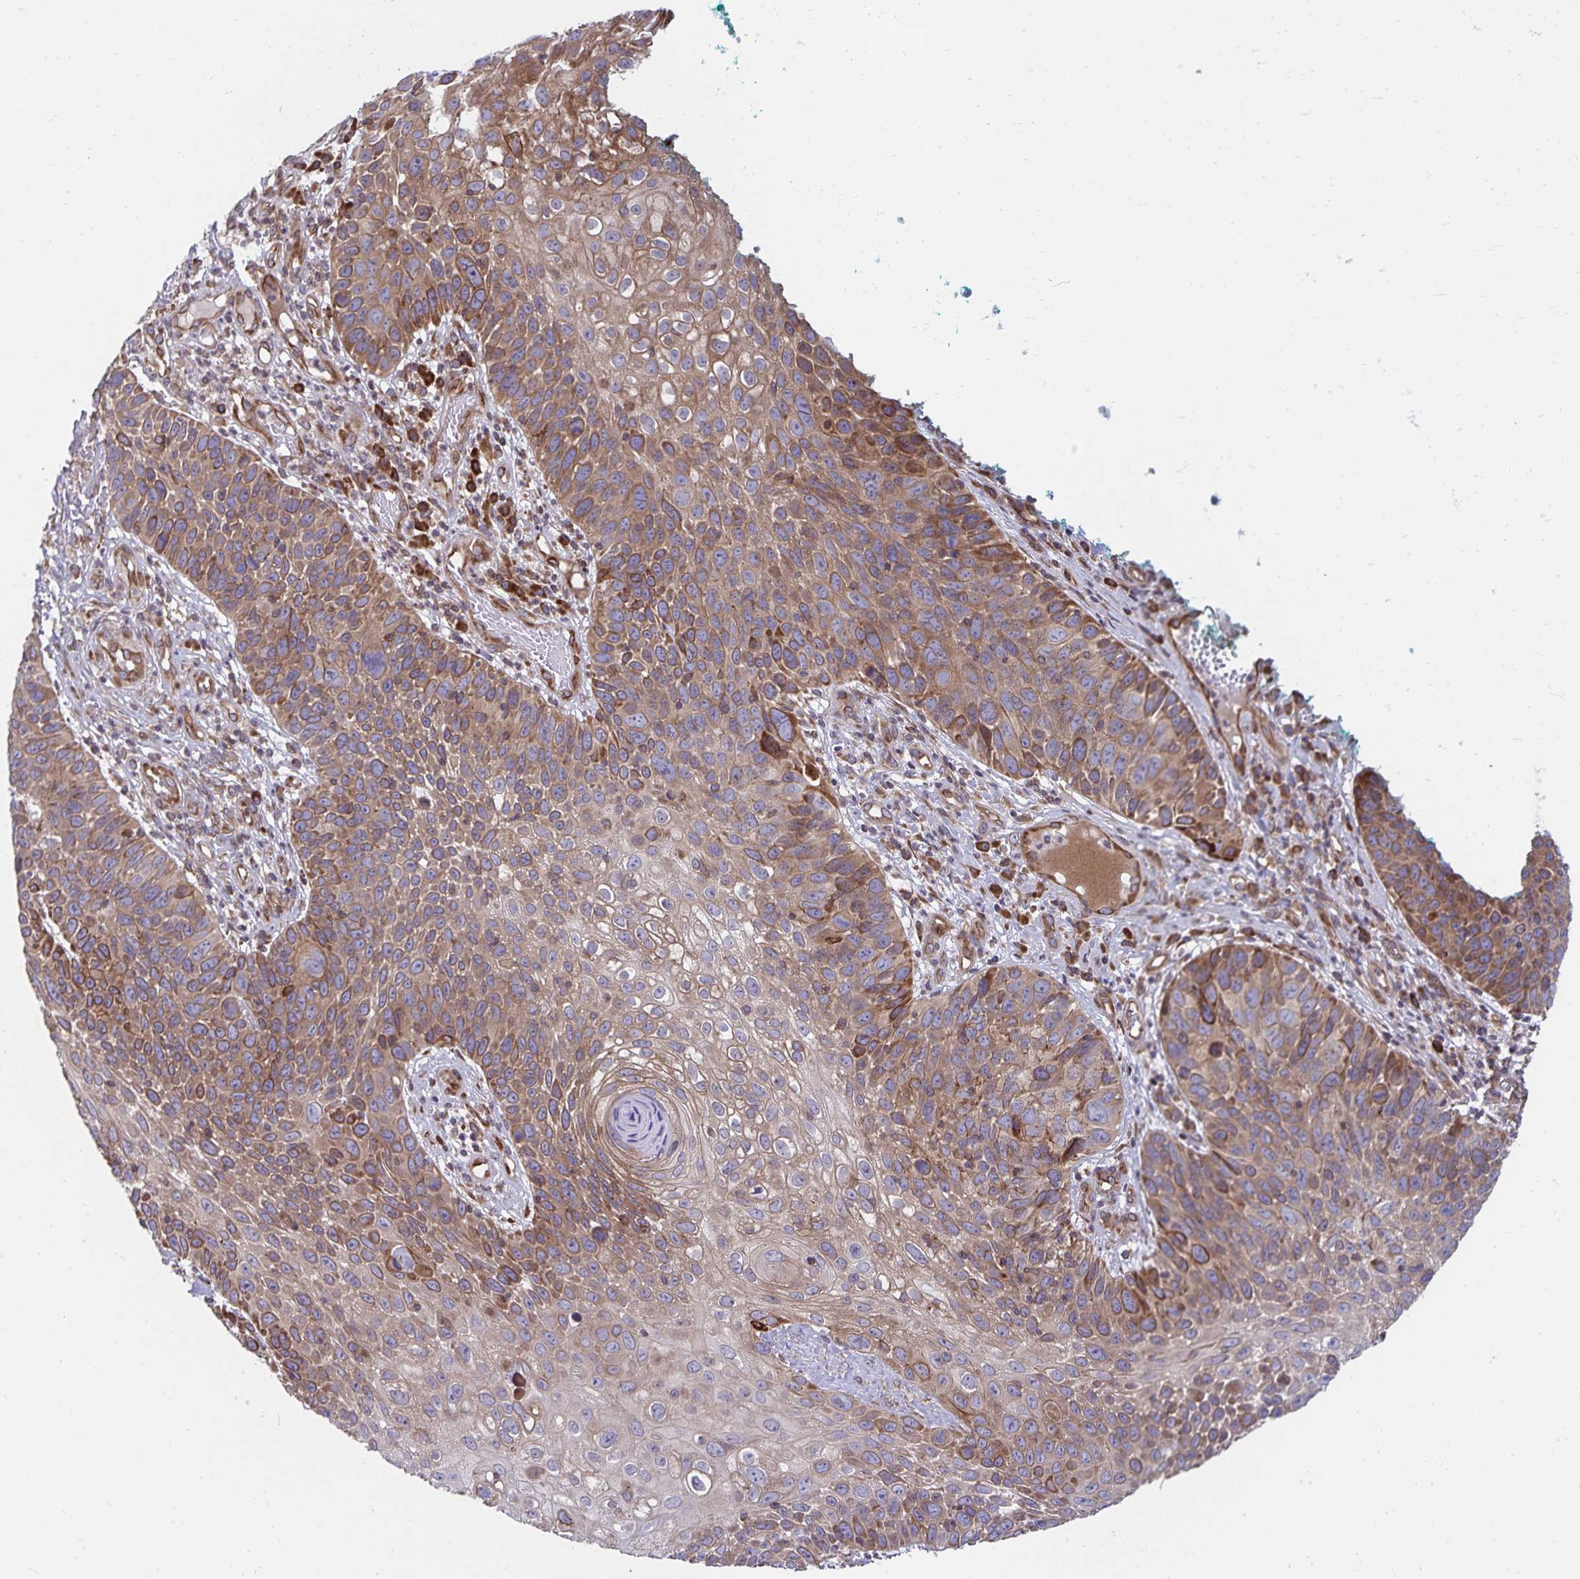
{"staining": {"intensity": "moderate", "quantity": ">75%", "location": "cytoplasmic/membranous"}, "tissue": "skin cancer", "cell_type": "Tumor cells", "image_type": "cancer", "snomed": [{"axis": "morphology", "description": "Squamous cell carcinoma, NOS"}, {"axis": "topography", "description": "Skin"}], "caption": "Skin cancer stained for a protein displays moderate cytoplasmic/membranous positivity in tumor cells.", "gene": "SEC62", "patient": {"sex": "male", "age": 92}}